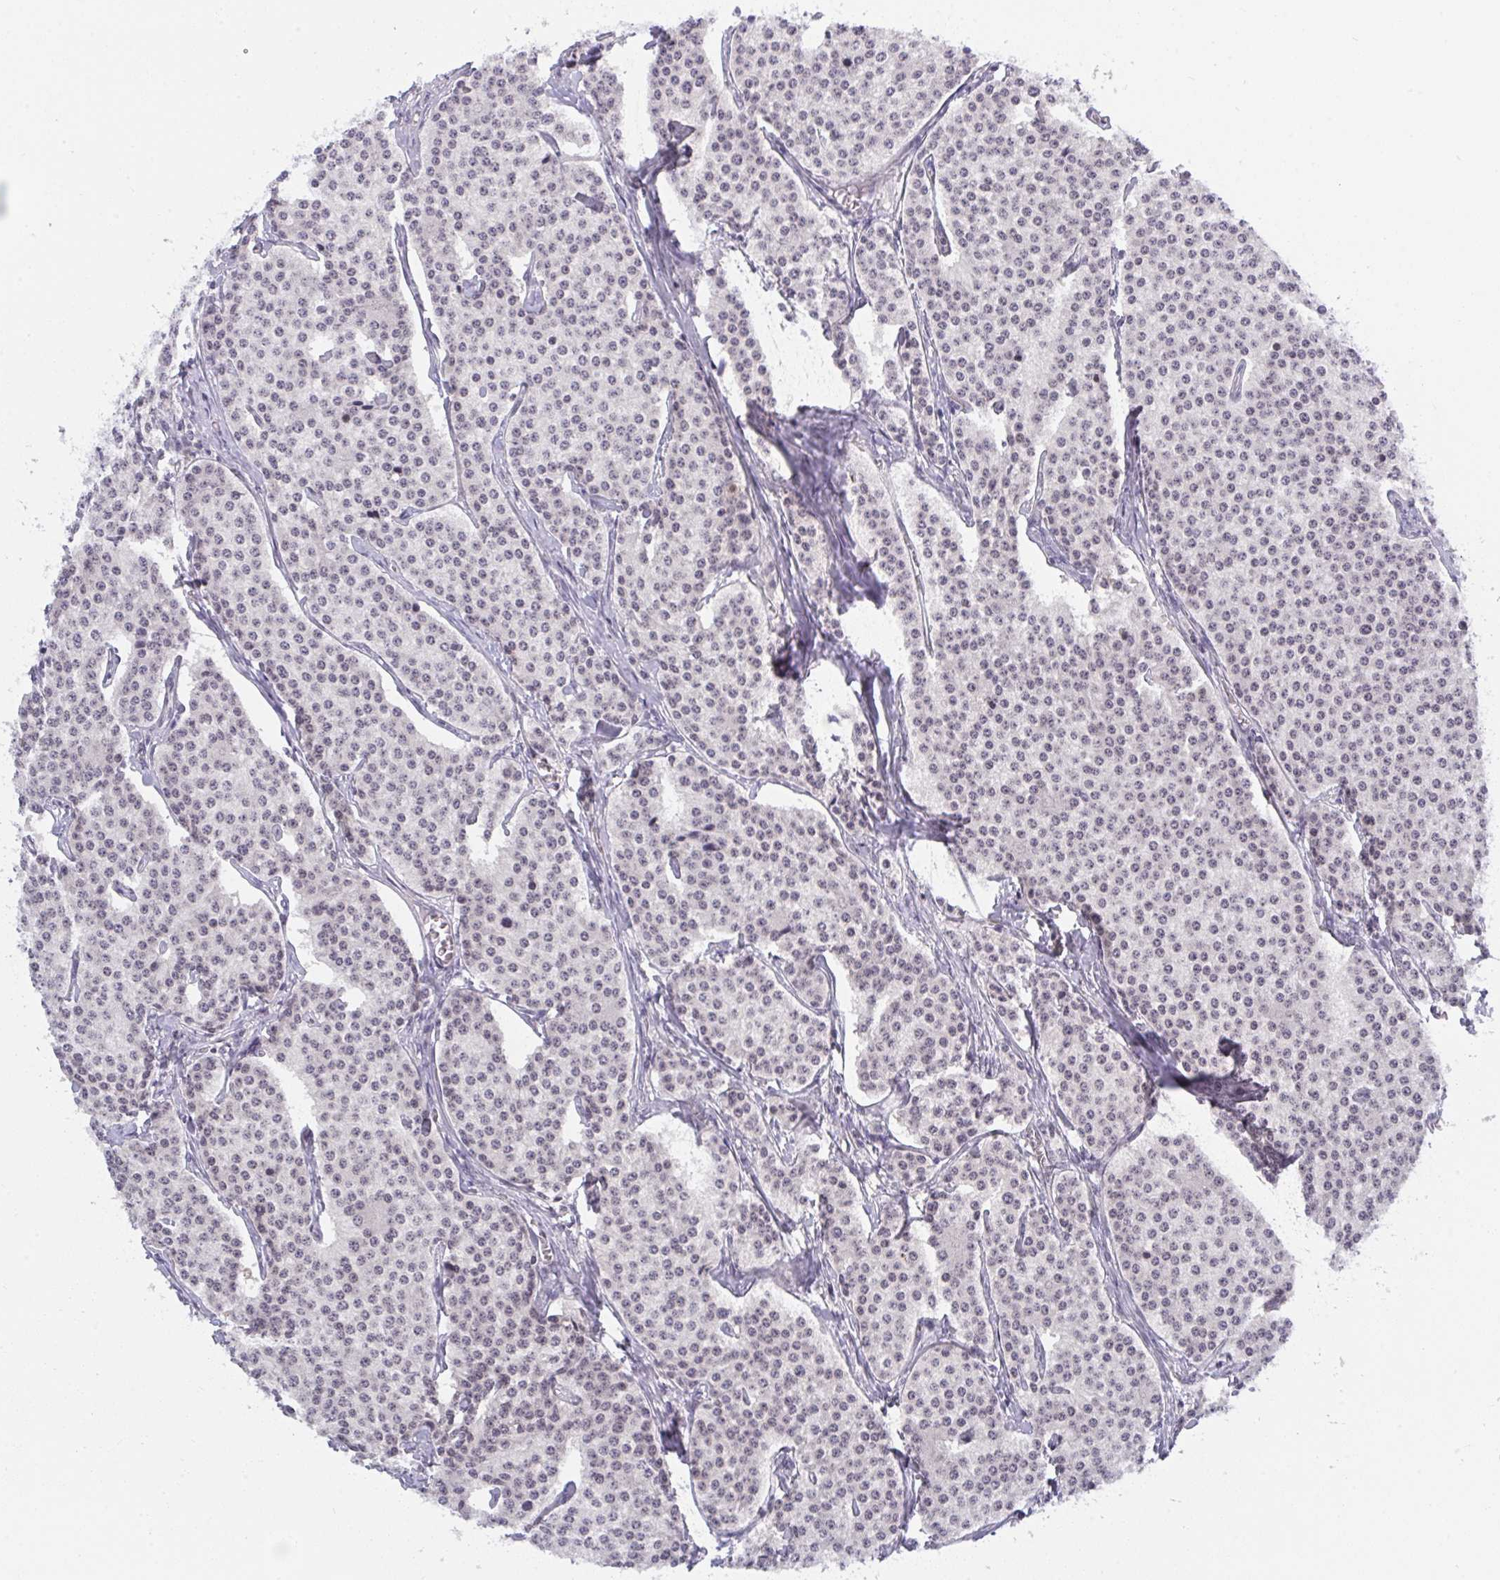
{"staining": {"intensity": "weak", "quantity": ">75%", "location": "nuclear"}, "tissue": "carcinoid", "cell_type": "Tumor cells", "image_type": "cancer", "snomed": [{"axis": "morphology", "description": "Carcinoid, malignant, NOS"}, {"axis": "topography", "description": "Small intestine"}], "caption": "IHC of human carcinoid (malignant) demonstrates low levels of weak nuclear positivity in about >75% of tumor cells. Using DAB (brown) and hematoxylin (blue) stains, captured at high magnification using brightfield microscopy.", "gene": "BMAL2", "patient": {"sex": "female", "age": 64}}